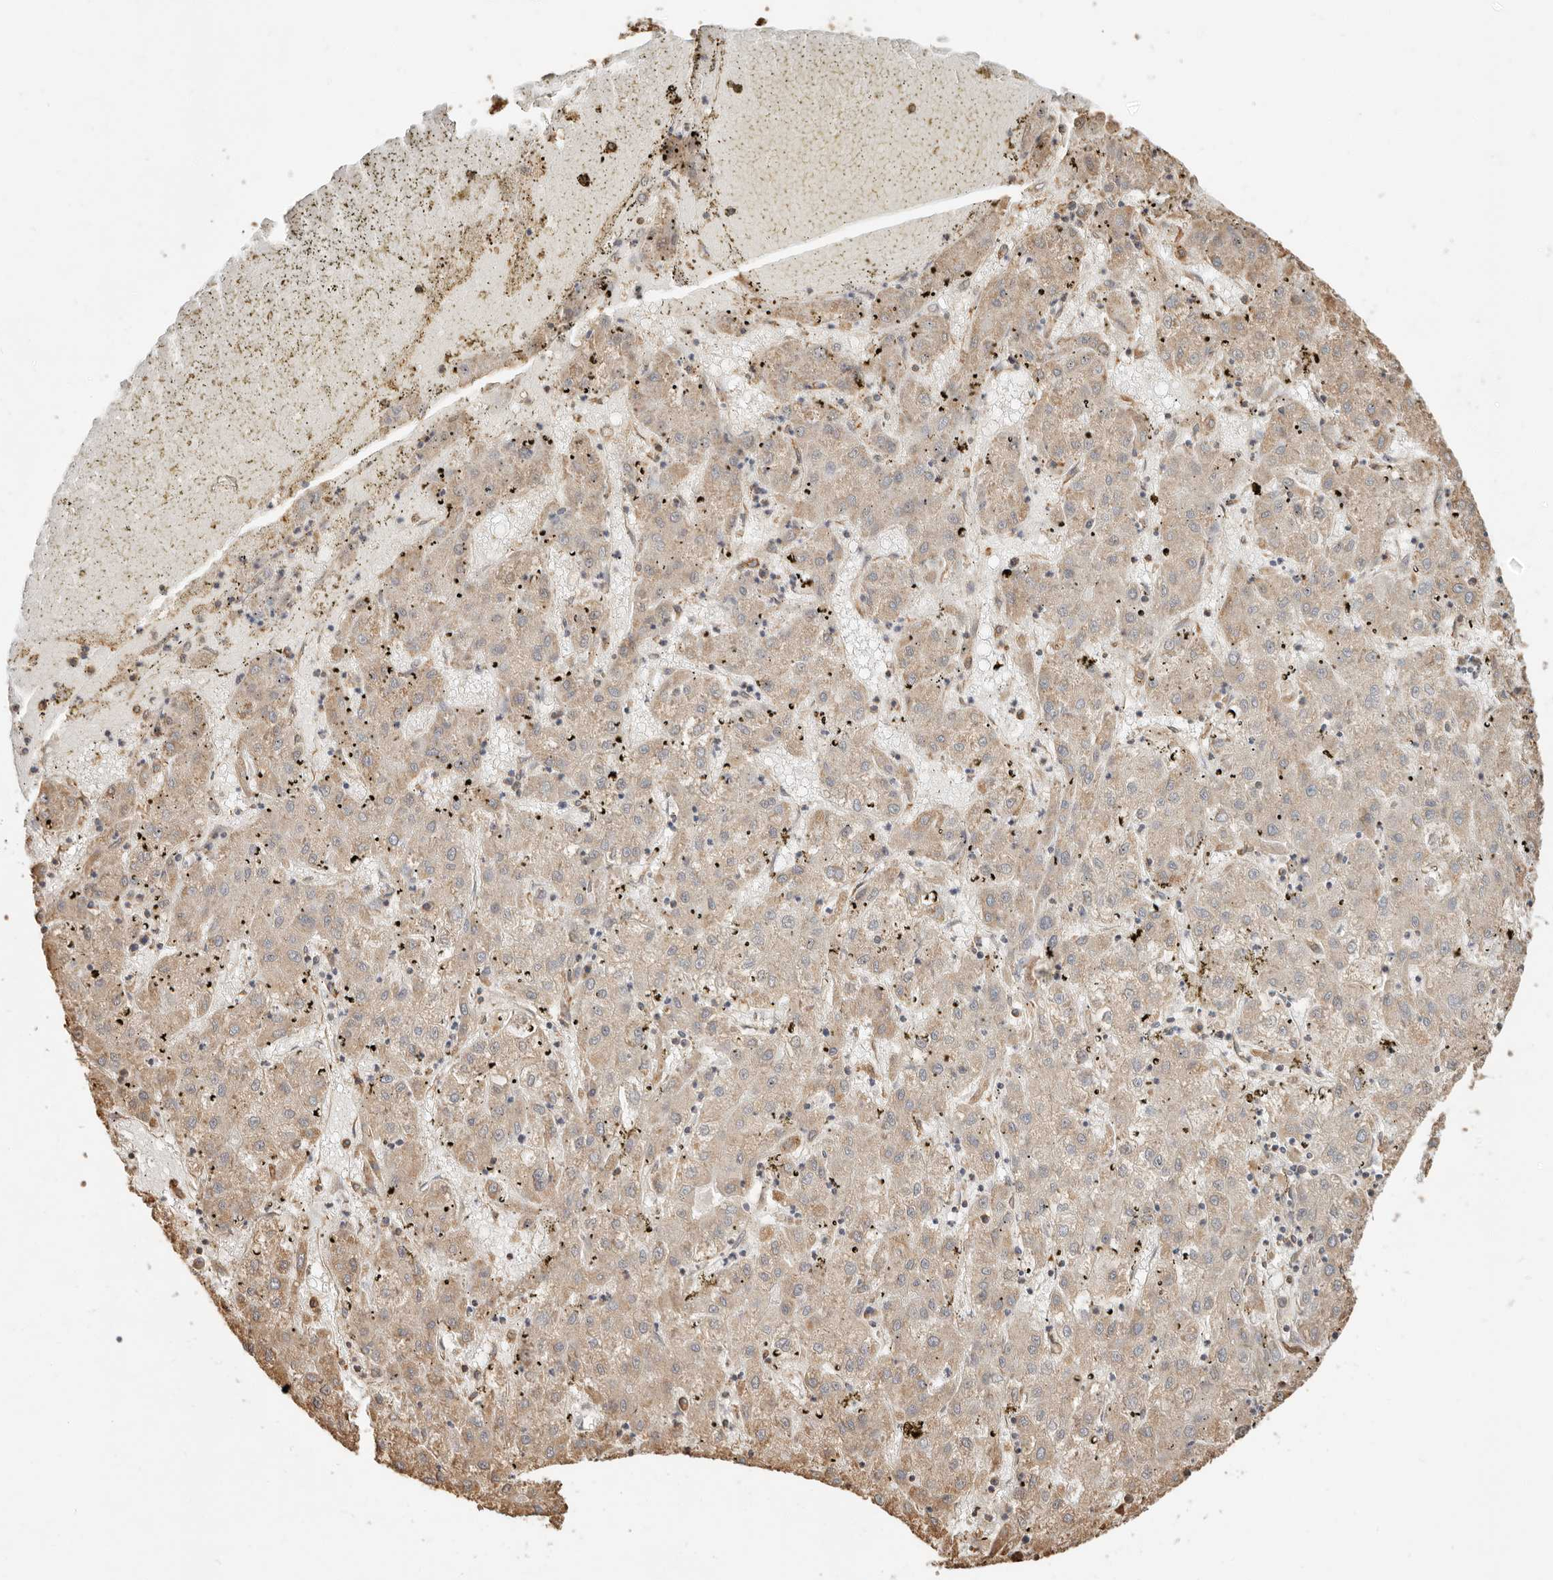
{"staining": {"intensity": "moderate", "quantity": "25%-75%", "location": "cytoplasmic/membranous"}, "tissue": "liver cancer", "cell_type": "Tumor cells", "image_type": "cancer", "snomed": [{"axis": "morphology", "description": "Carcinoma, Hepatocellular, NOS"}, {"axis": "topography", "description": "Liver"}], "caption": "An immunohistochemistry (IHC) micrograph of tumor tissue is shown. Protein staining in brown highlights moderate cytoplasmic/membranous positivity in hepatocellular carcinoma (liver) within tumor cells.", "gene": "ARHGEF10L", "patient": {"sex": "male", "age": 72}}